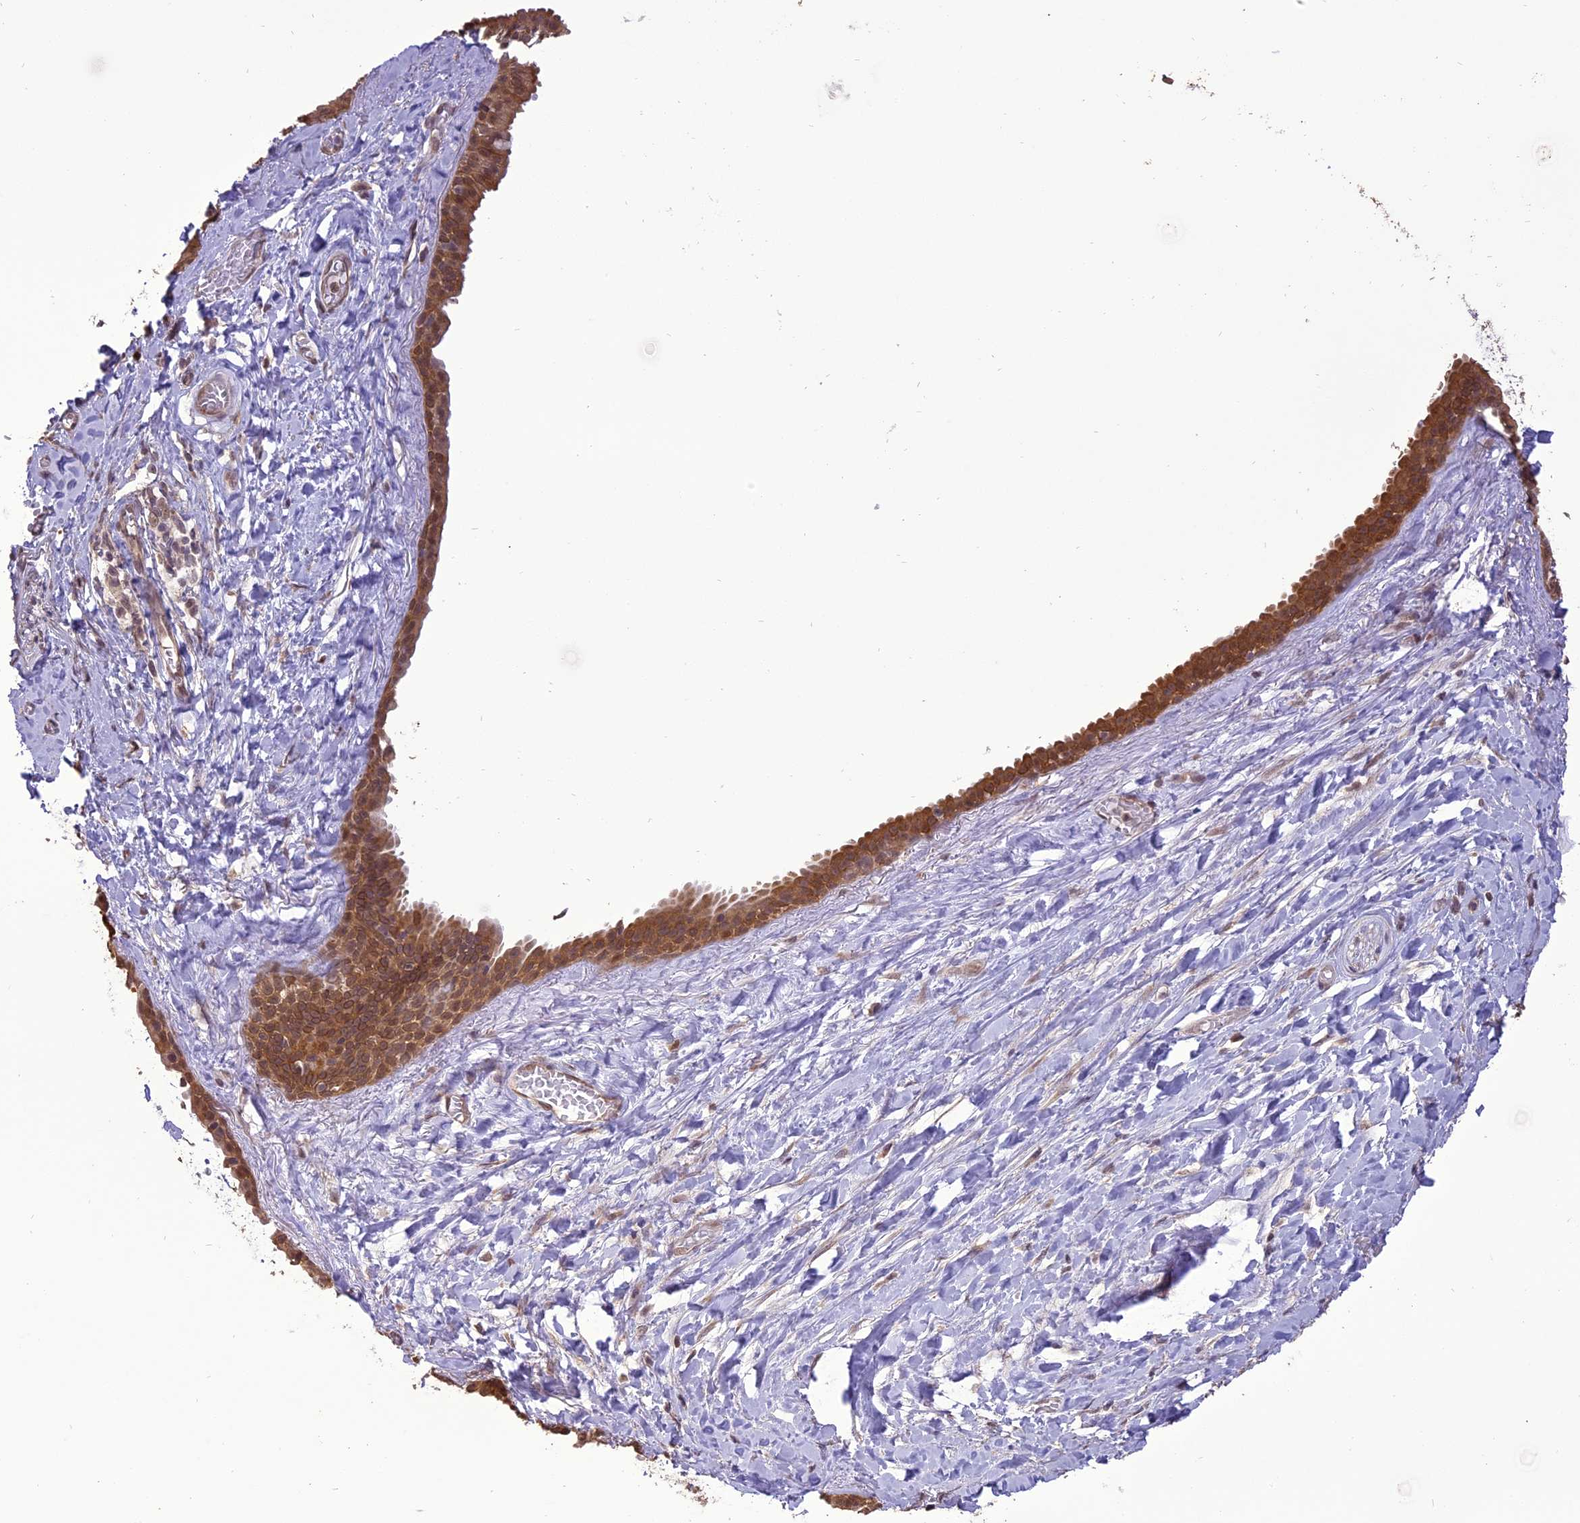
{"staining": {"intensity": "negative", "quantity": "none", "location": "none"}, "tissue": "adipose tissue", "cell_type": "Adipocytes", "image_type": "normal", "snomed": [{"axis": "morphology", "description": "Normal tissue, NOS"}, {"axis": "topography", "description": "Salivary gland"}, {"axis": "topography", "description": "Peripheral nerve tissue"}], "caption": "Human adipose tissue stained for a protein using immunohistochemistry (IHC) demonstrates no staining in adipocytes.", "gene": "TIGD7", "patient": {"sex": "male", "age": 62}}